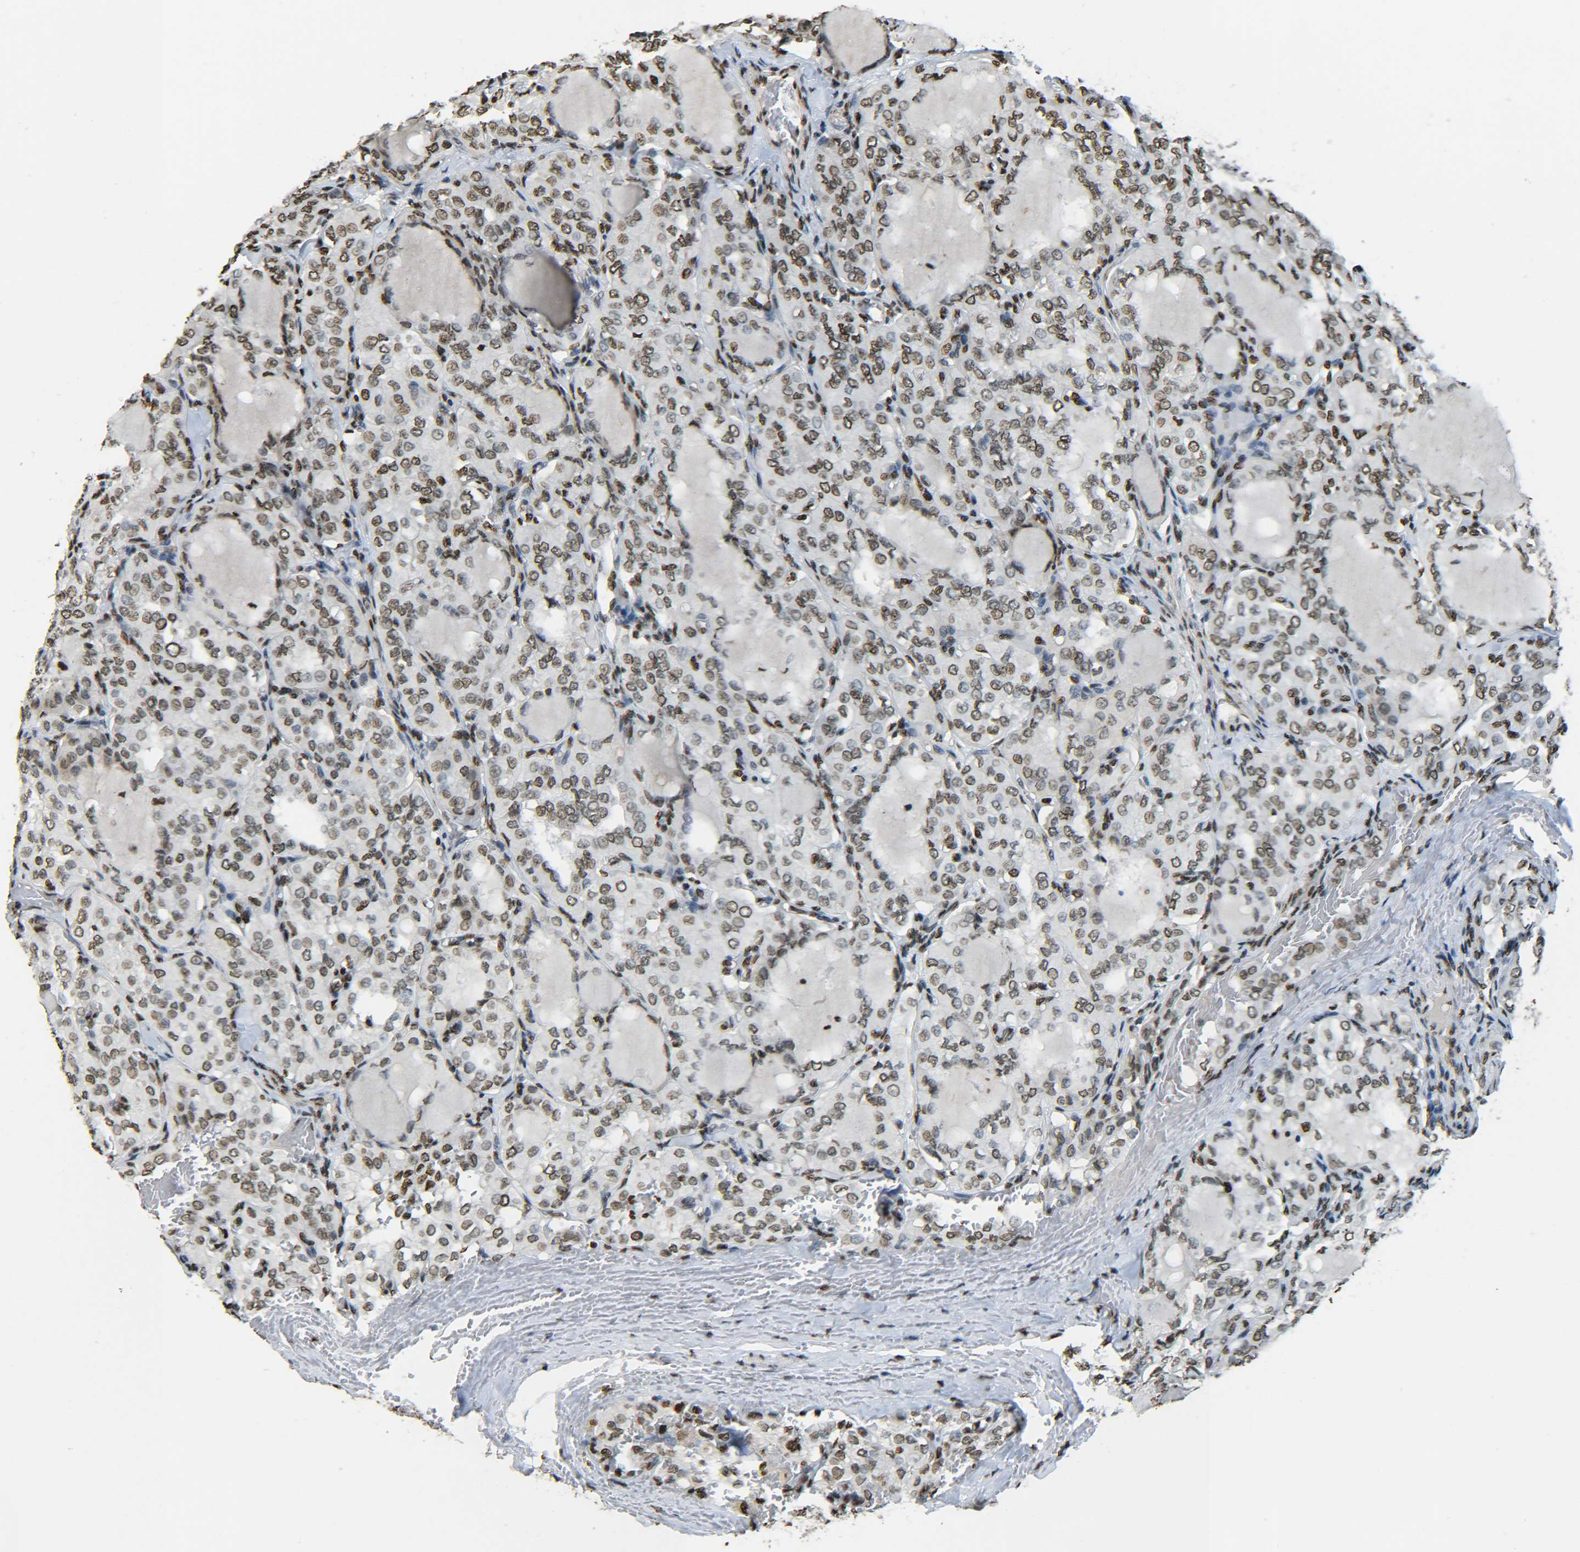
{"staining": {"intensity": "moderate", "quantity": ">75%", "location": "nuclear"}, "tissue": "thyroid cancer", "cell_type": "Tumor cells", "image_type": "cancer", "snomed": [{"axis": "morphology", "description": "Papillary adenocarcinoma, NOS"}, {"axis": "topography", "description": "Thyroid gland"}], "caption": "Human papillary adenocarcinoma (thyroid) stained for a protein (brown) displays moderate nuclear positive staining in approximately >75% of tumor cells.", "gene": "H4C16", "patient": {"sex": "male", "age": 20}}